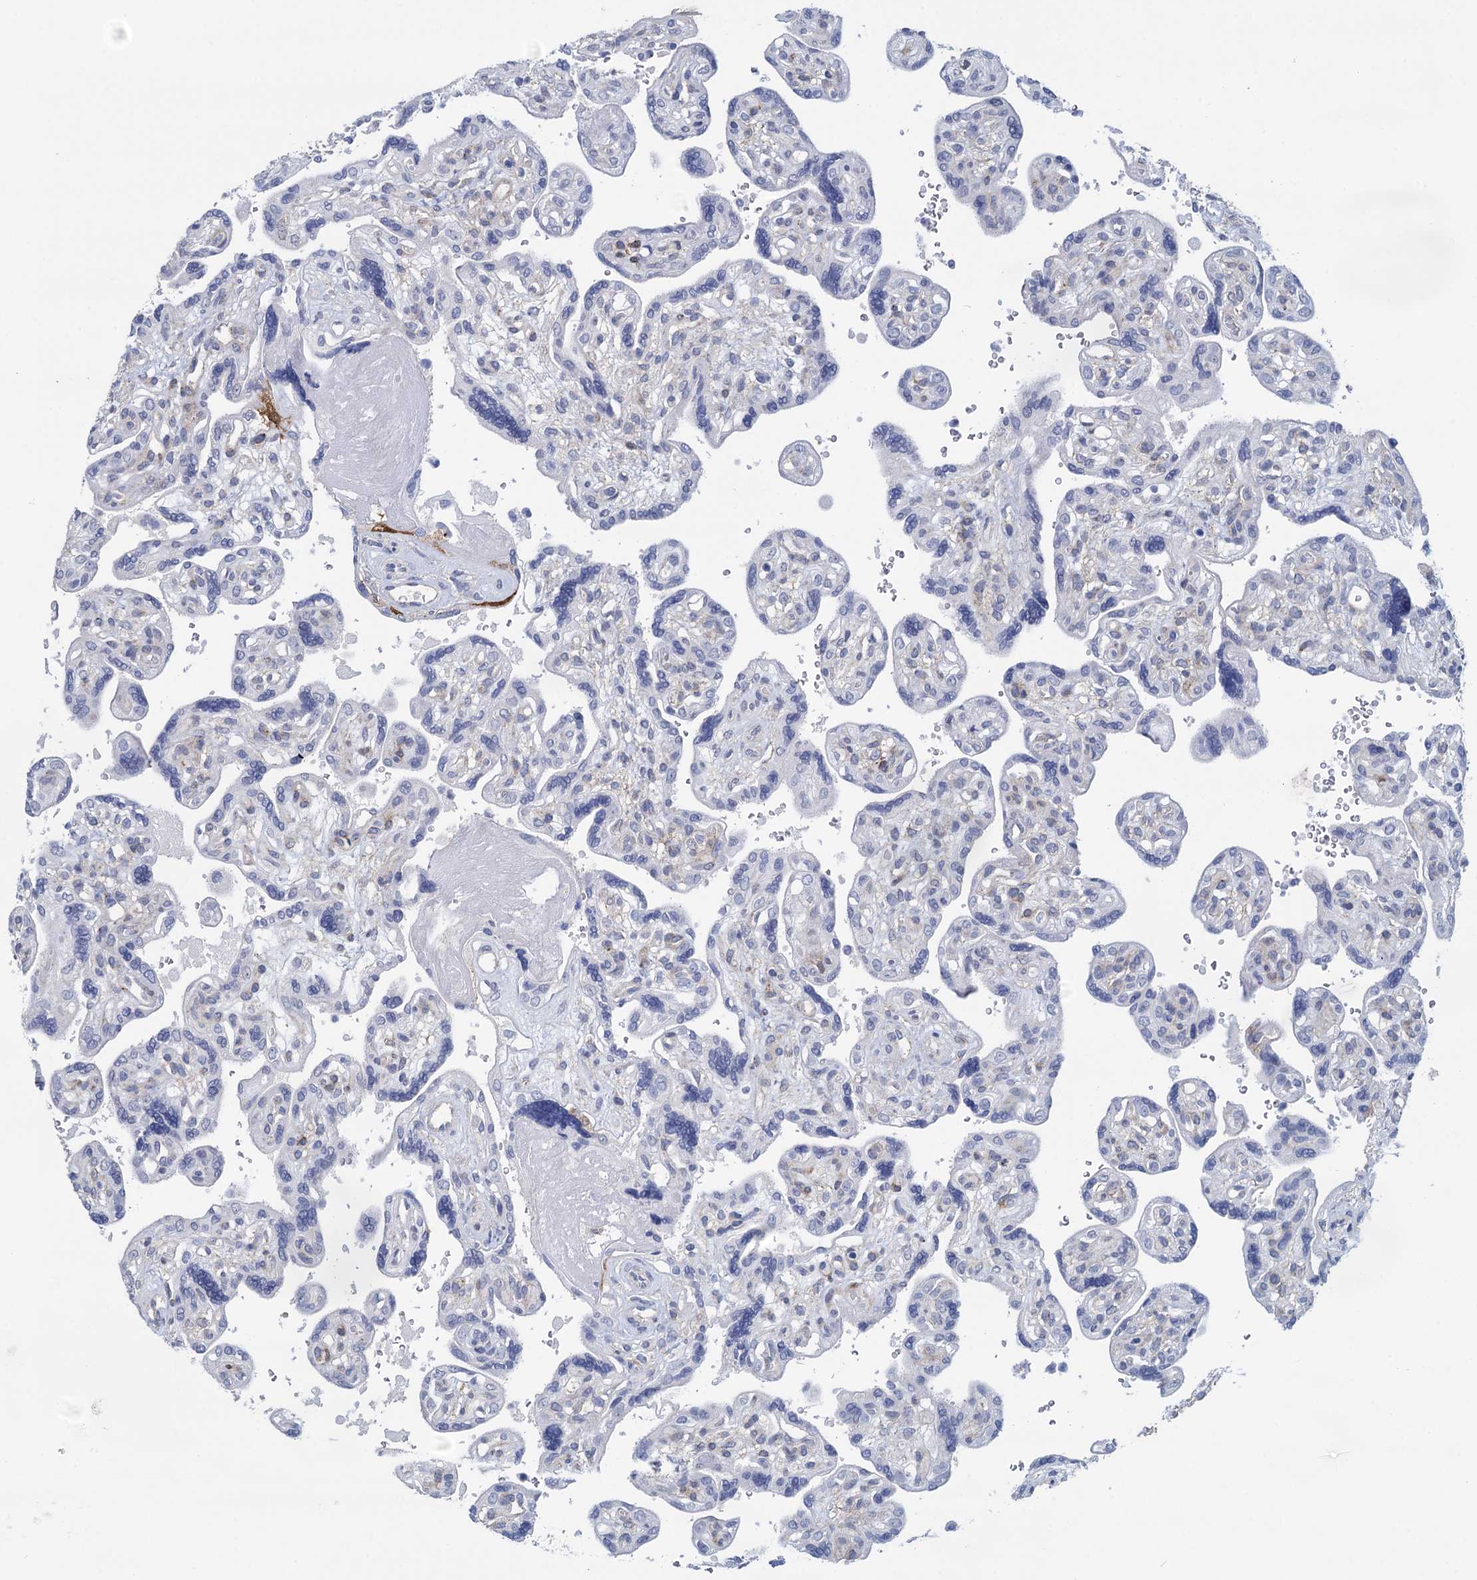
{"staining": {"intensity": "negative", "quantity": "none", "location": "none"}, "tissue": "placenta", "cell_type": "Trophoblastic cells", "image_type": "normal", "snomed": [{"axis": "morphology", "description": "Normal tissue, NOS"}, {"axis": "topography", "description": "Placenta"}], "caption": "High power microscopy micrograph of an IHC photomicrograph of unremarkable placenta, revealing no significant staining in trophoblastic cells. (Brightfield microscopy of DAB IHC at high magnification).", "gene": "SNCG", "patient": {"sex": "female", "age": 39}}